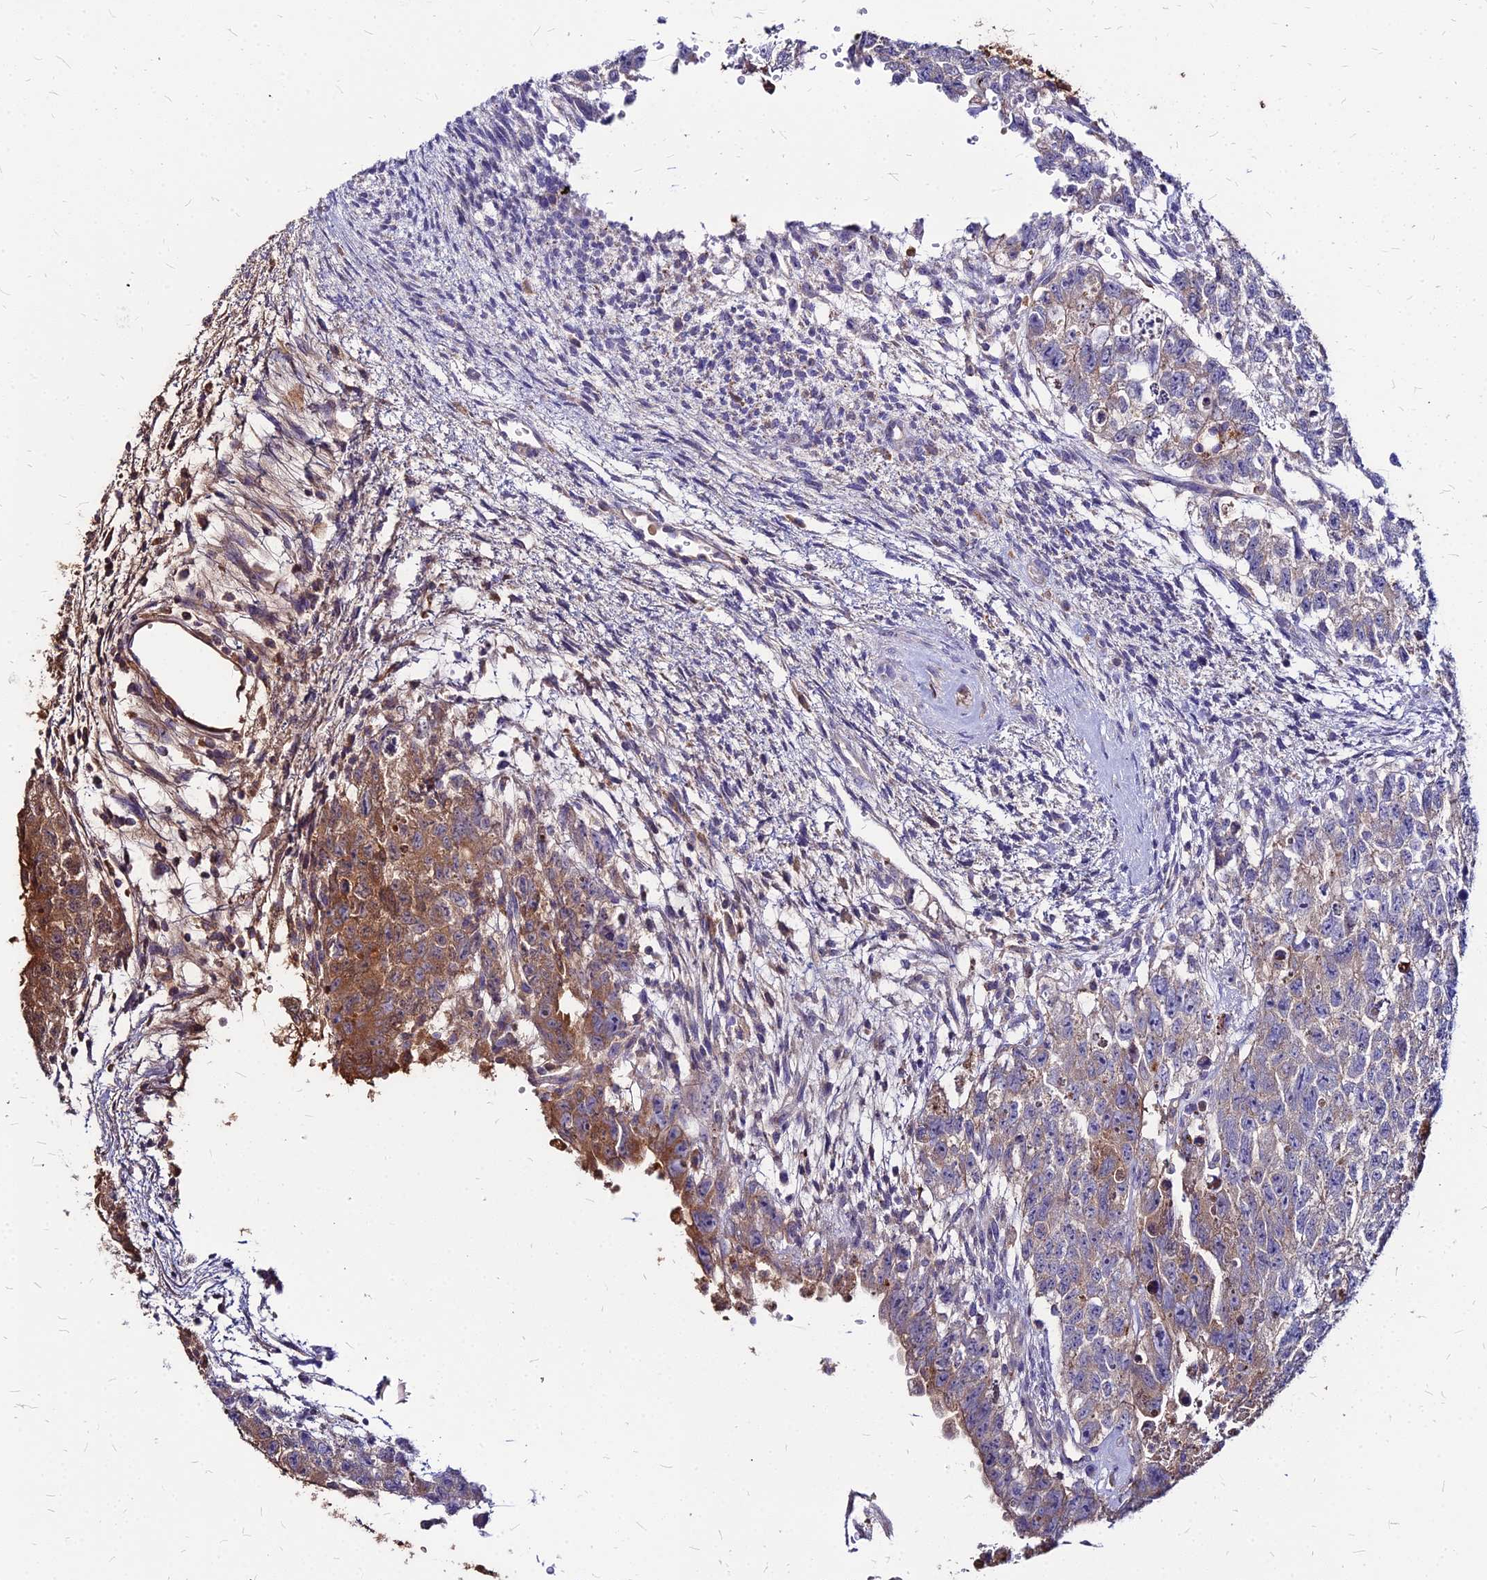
{"staining": {"intensity": "strong", "quantity": "<25%", "location": "cytoplasmic/membranous"}, "tissue": "testis cancer", "cell_type": "Tumor cells", "image_type": "cancer", "snomed": [{"axis": "morphology", "description": "Carcinoma, Embryonal, NOS"}, {"axis": "topography", "description": "Testis"}], "caption": "Immunohistochemistry (IHC) staining of testis cancer, which exhibits medium levels of strong cytoplasmic/membranous positivity in about <25% of tumor cells indicating strong cytoplasmic/membranous protein positivity. The staining was performed using DAB (brown) for protein detection and nuclei were counterstained in hematoxylin (blue).", "gene": "ACSM6", "patient": {"sex": "male", "age": 26}}